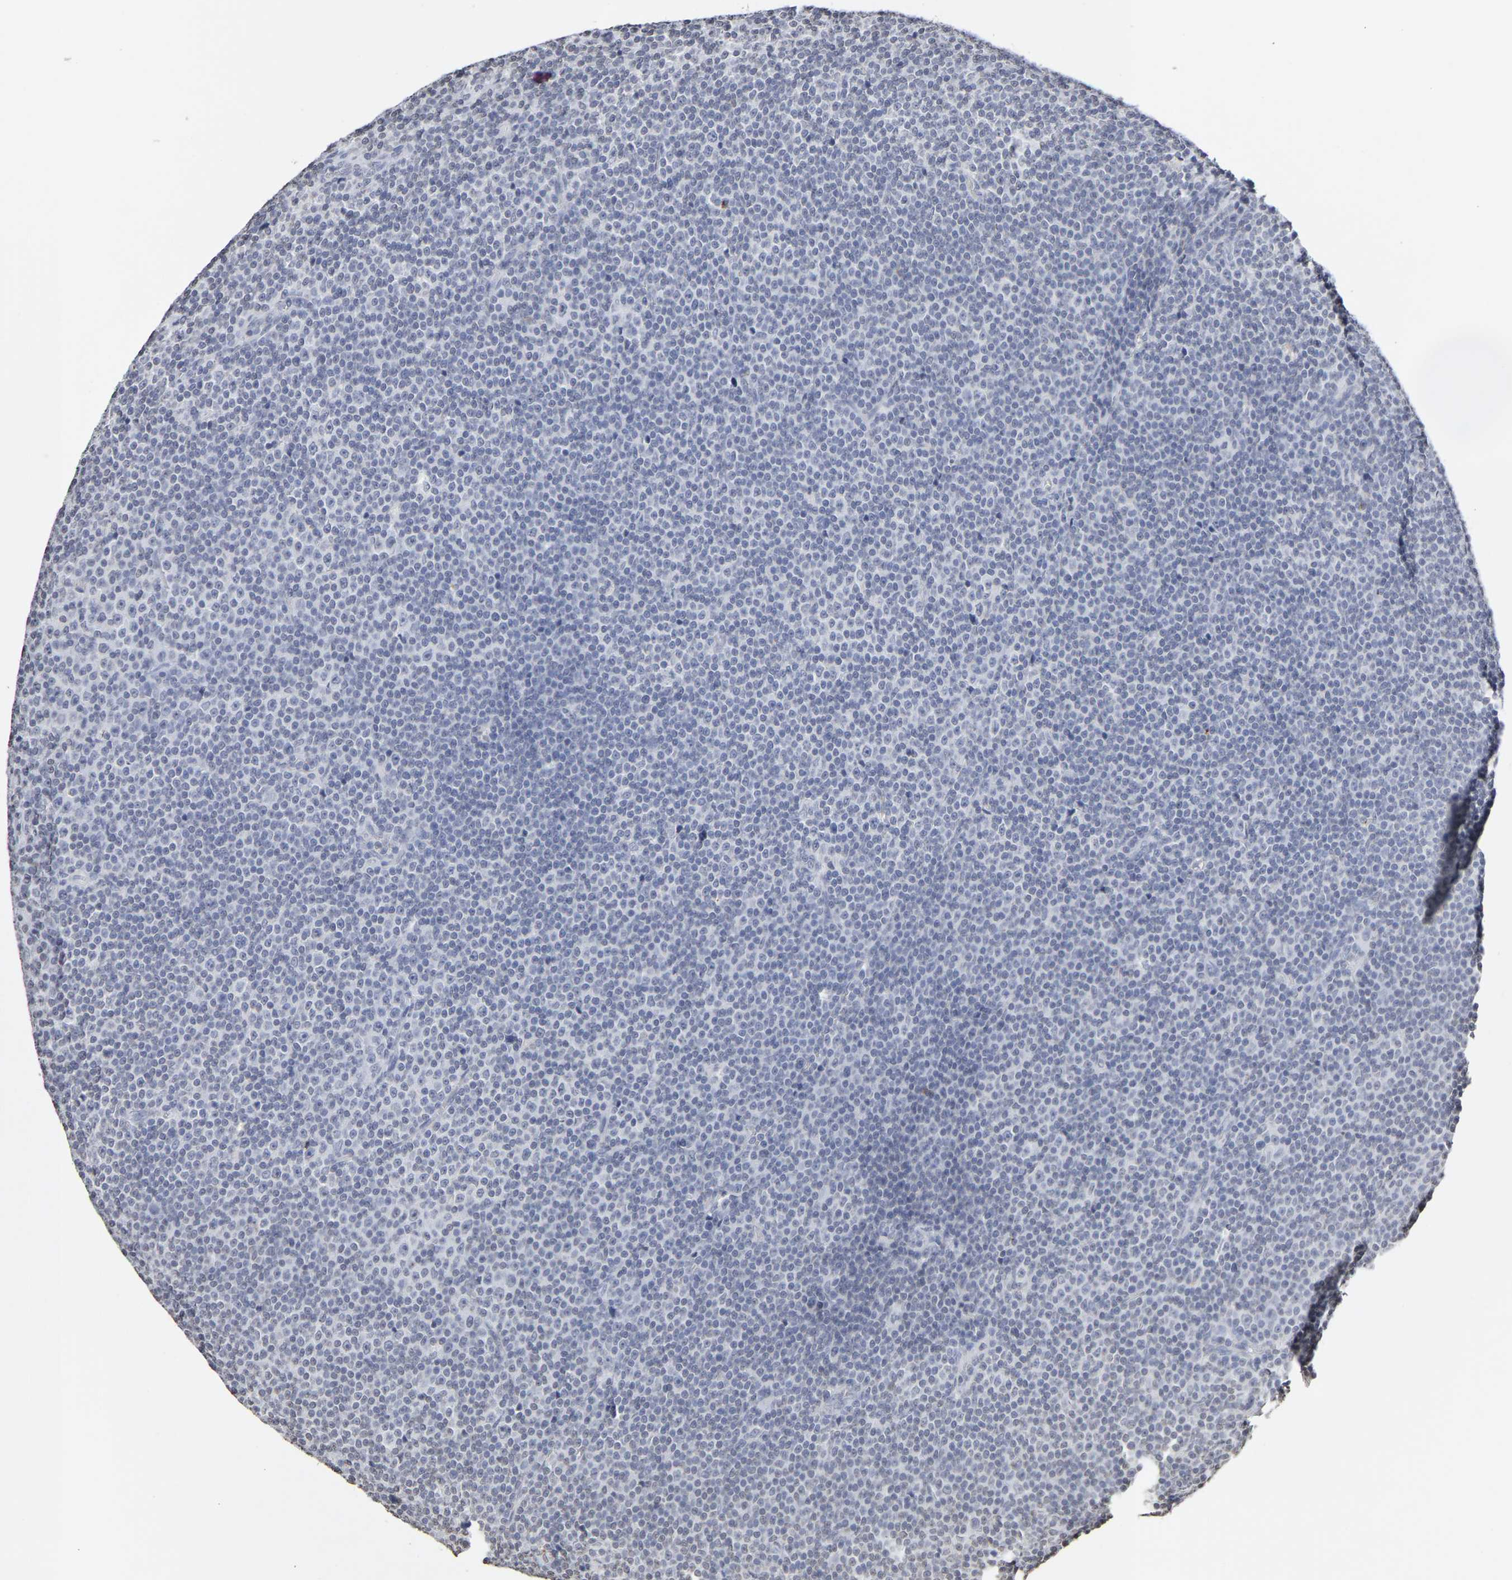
{"staining": {"intensity": "negative", "quantity": "none", "location": "none"}, "tissue": "lymphoma", "cell_type": "Tumor cells", "image_type": "cancer", "snomed": [{"axis": "morphology", "description": "Malignant lymphoma, non-Hodgkin's type, Low grade"}, {"axis": "topography", "description": "Lymph node"}], "caption": "Immunohistochemistry photomicrograph of neoplastic tissue: lymphoma stained with DAB (3,3'-diaminobenzidine) demonstrates no significant protein positivity in tumor cells.", "gene": "ATF4", "patient": {"sex": "female", "age": 67}}